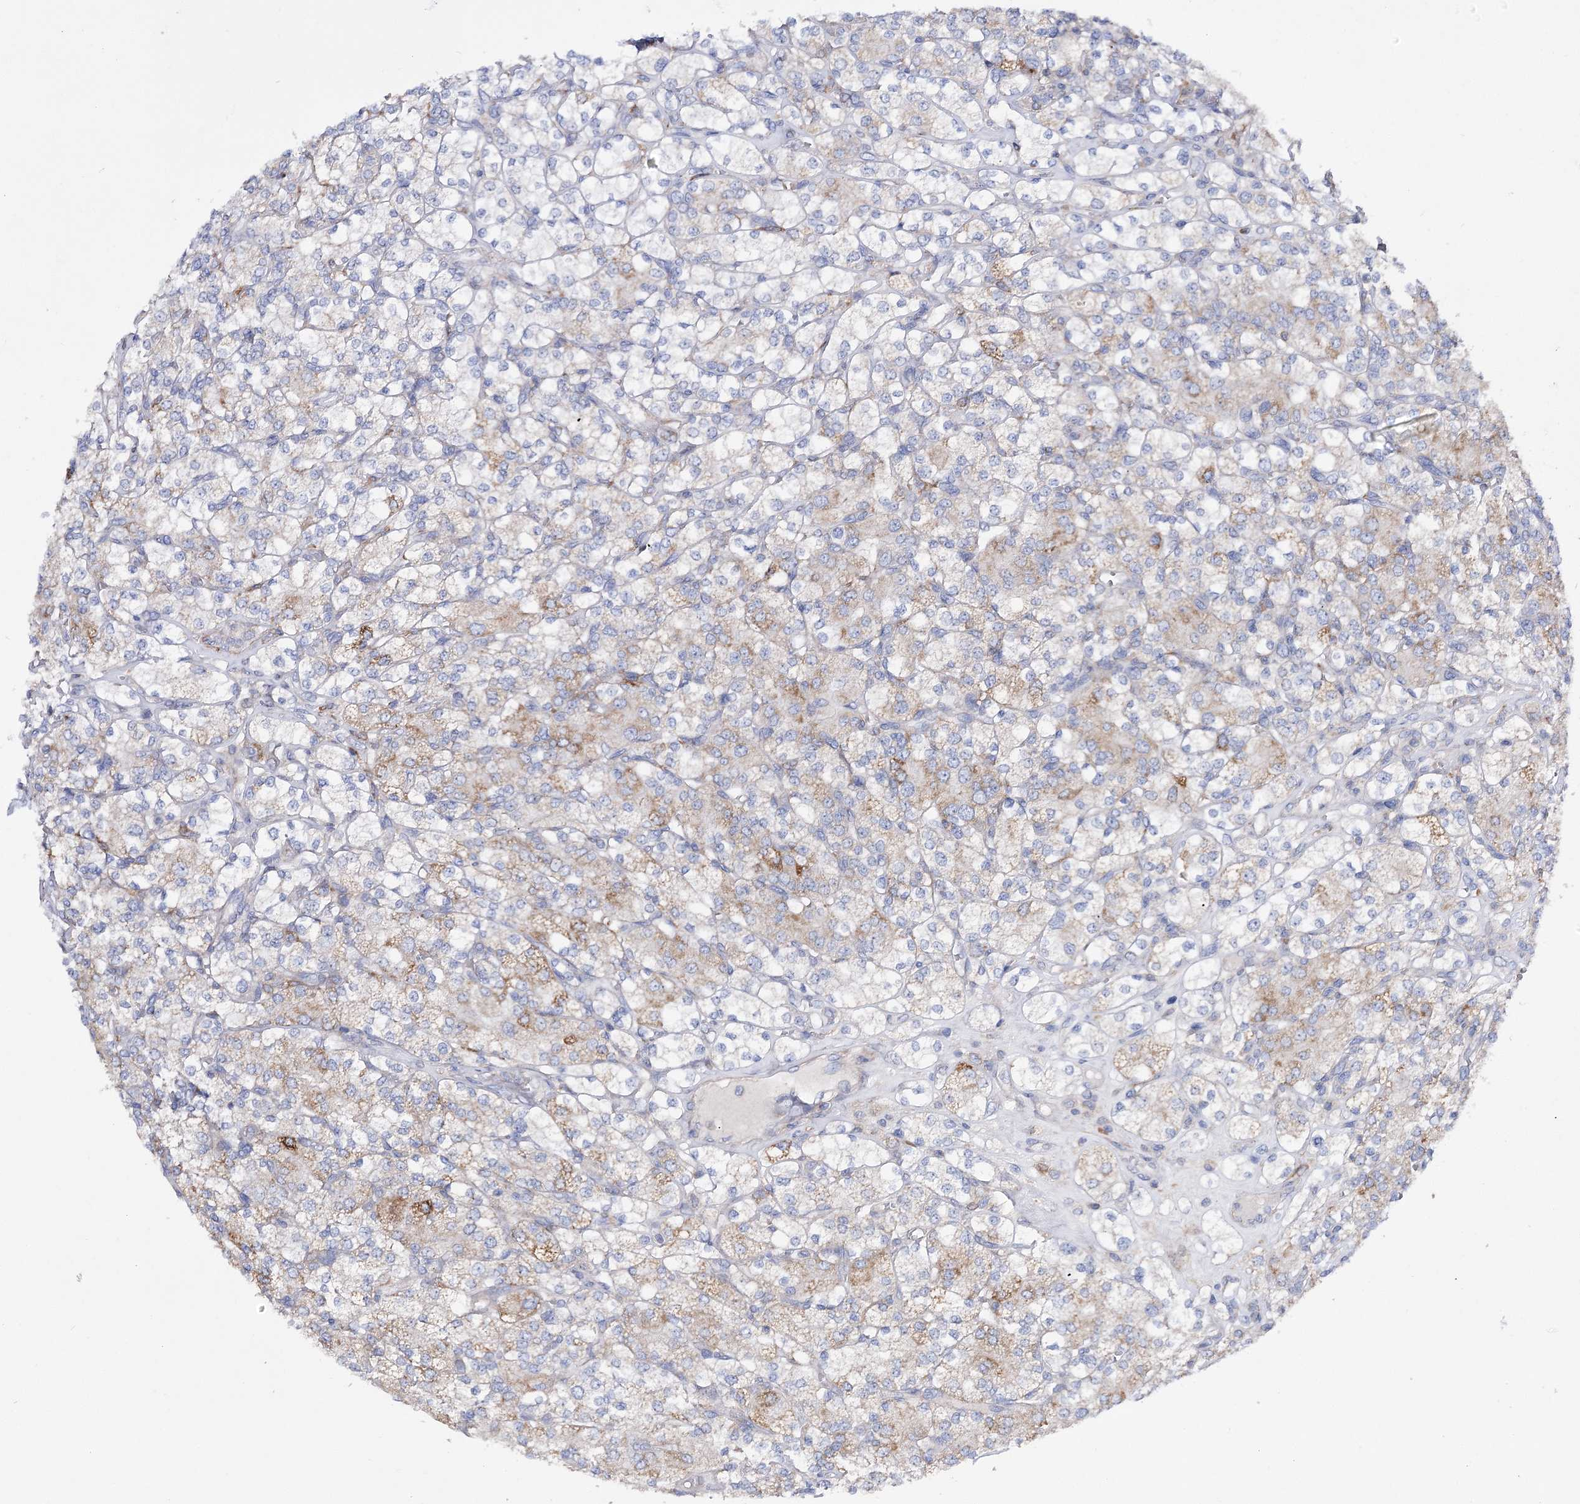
{"staining": {"intensity": "moderate", "quantity": "25%-75%", "location": "cytoplasmic/membranous"}, "tissue": "renal cancer", "cell_type": "Tumor cells", "image_type": "cancer", "snomed": [{"axis": "morphology", "description": "Adenocarcinoma, NOS"}, {"axis": "topography", "description": "Kidney"}], "caption": "Protein expression analysis of human adenocarcinoma (renal) reveals moderate cytoplasmic/membranous expression in about 25%-75% of tumor cells. The protein is stained brown, and the nuclei are stained in blue (DAB IHC with brightfield microscopy, high magnification).", "gene": "COX15", "patient": {"sex": "male", "age": 77}}